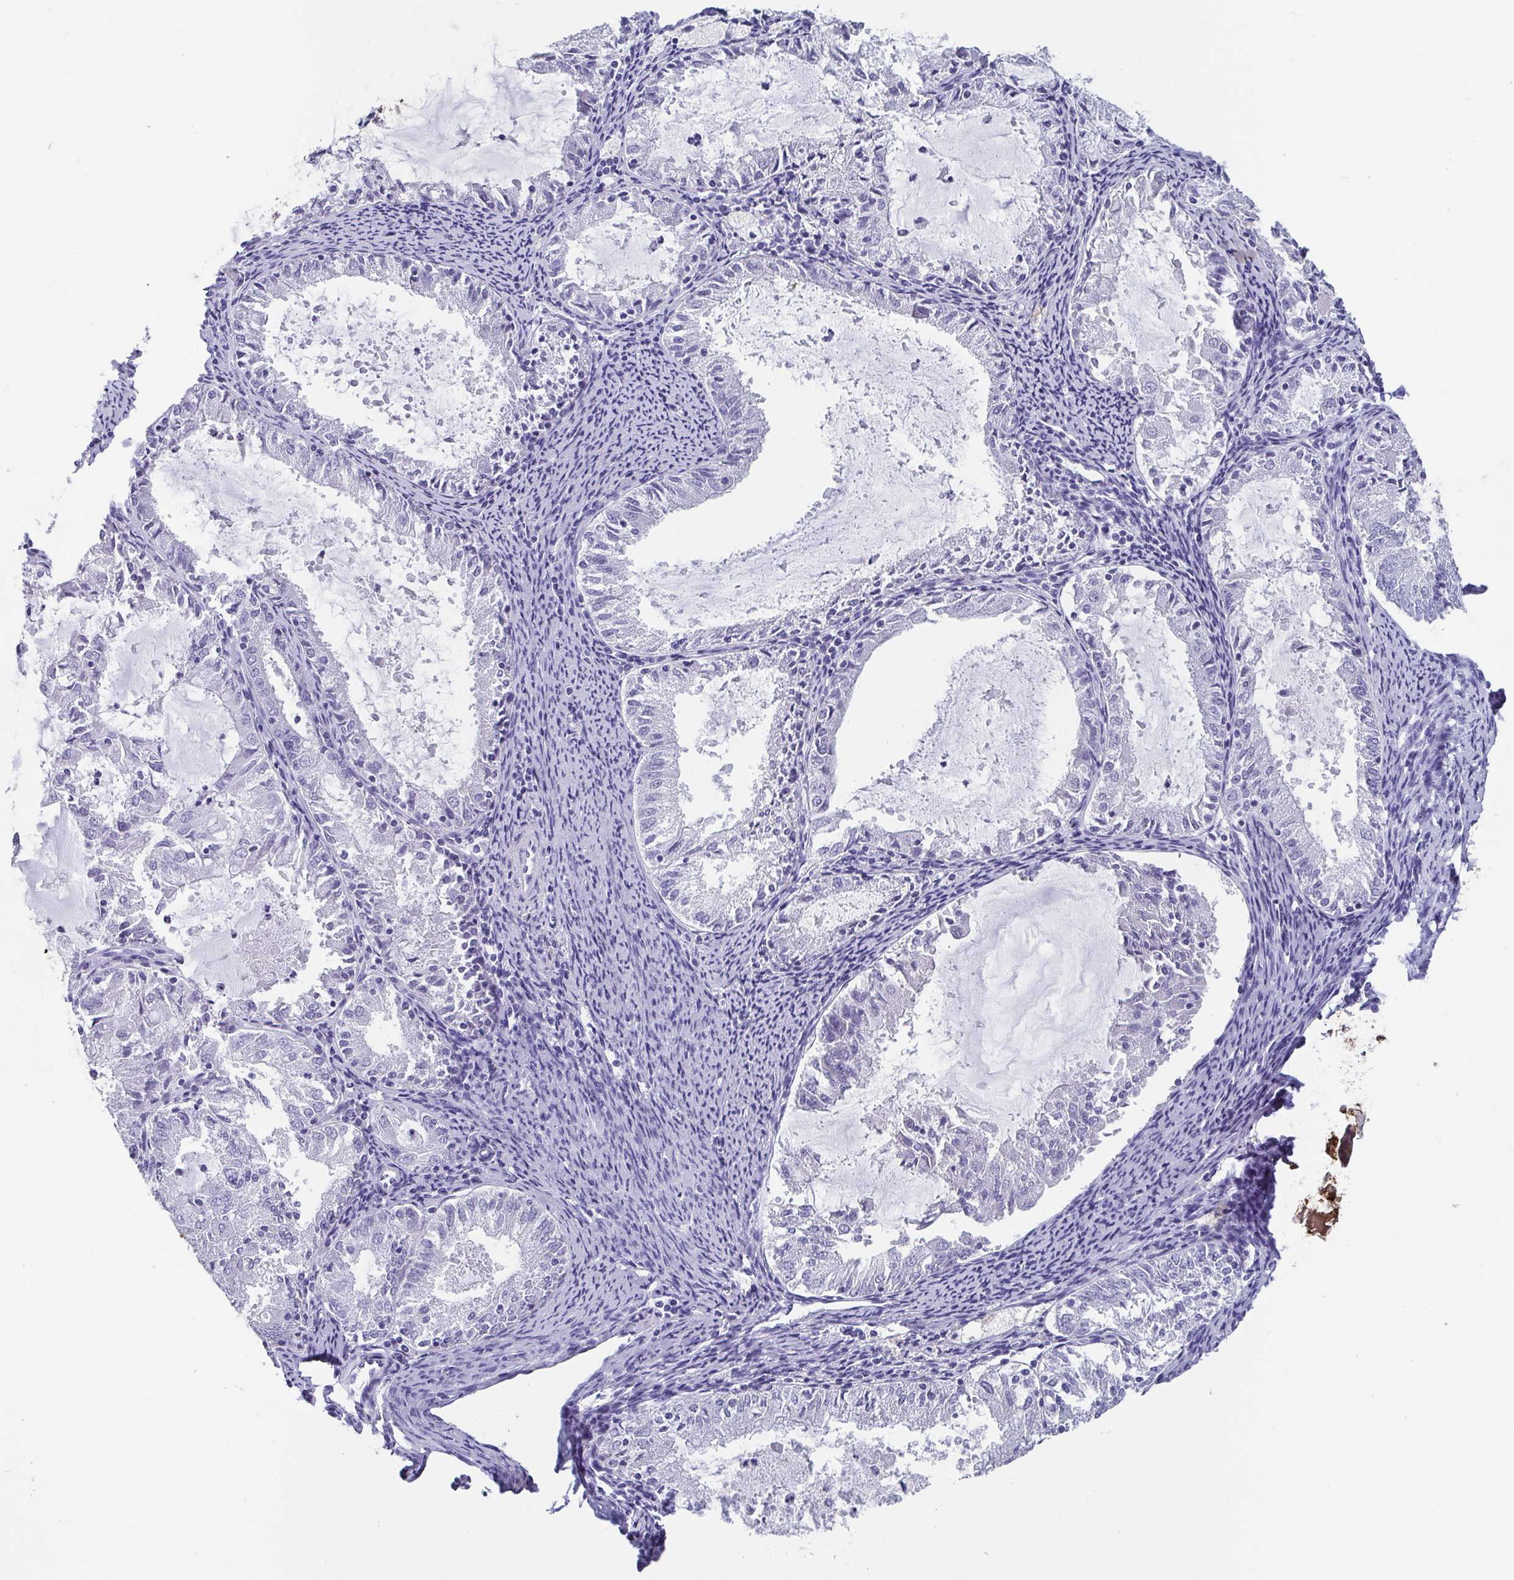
{"staining": {"intensity": "negative", "quantity": "none", "location": "none"}, "tissue": "endometrial cancer", "cell_type": "Tumor cells", "image_type": "cancer", "snomed": [{"axis": "morphology", "description": "Adenocarcinoma, NOS"}, {"axis": "topography", "description": "Endometrium"}], "caption": "Histopathology image shows no significant protein staining in tumor cells of endometrial cancer (adenocarcinoma). Brightfield microscopy of immunohistochemistry (IHC) stained with DAB (3,3'-diaminobenzidine) (brown) and hematoxylin (blue), captured at high magnification.", "gene": "SCGN", "patient": {"sex": "female", "age": 57}}